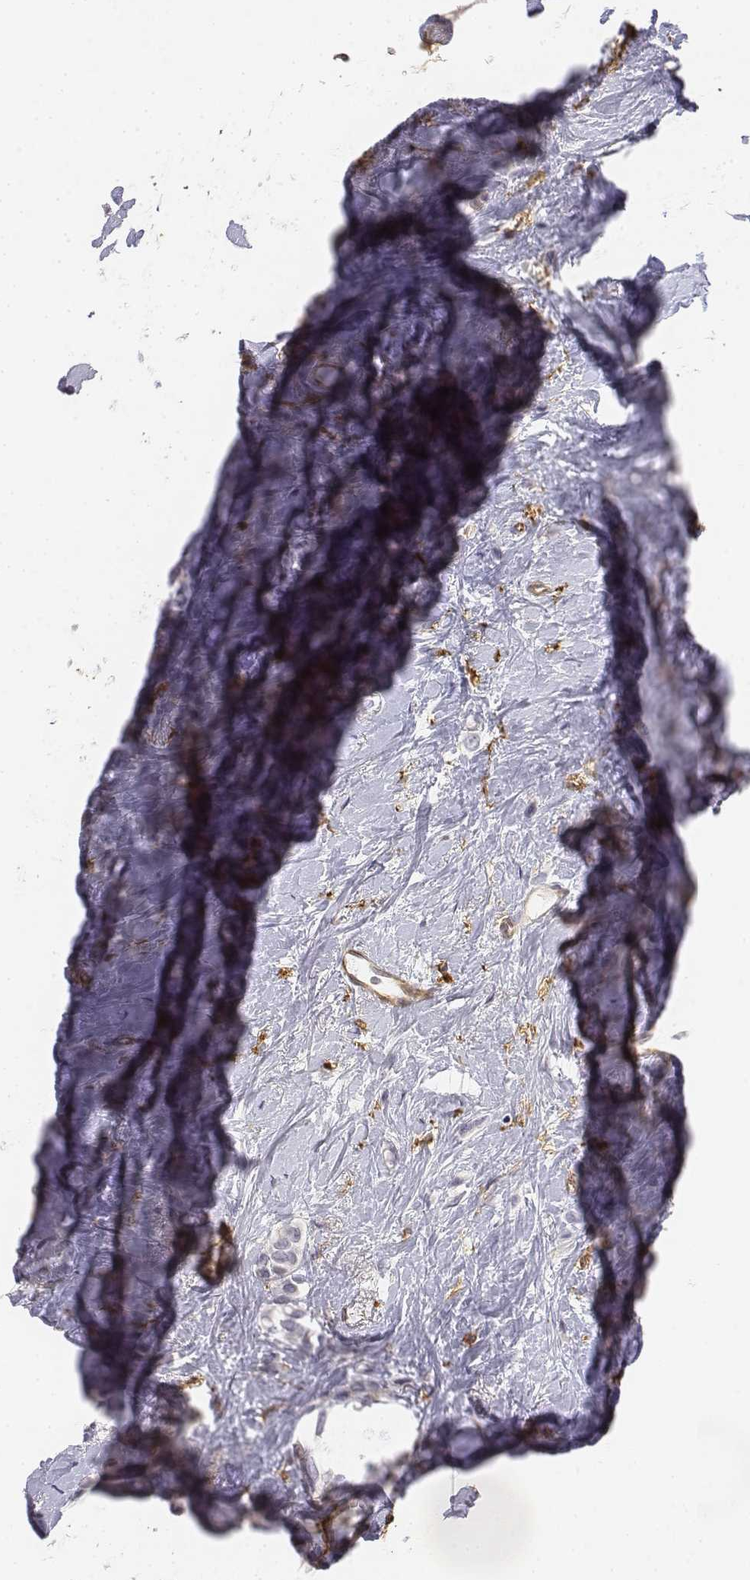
{"staining": {"intensity": "negative", "quantity": "none", "location": "none"}, "tissue": "breast cancer", "cell_type": "Tumor cells", "image_type": "cancer", "snomed": [{"axis": "morphology", "description": "Lobular carcinoma"}, {"axis": "topography", "description": "Breast"}], "caption": "IHC histopathology image of breast cancer stained for a protein (brown), which shows no positivity in tumor cells.", "gene": "CD14", "patient": {"sex": "female", "age": 66}}